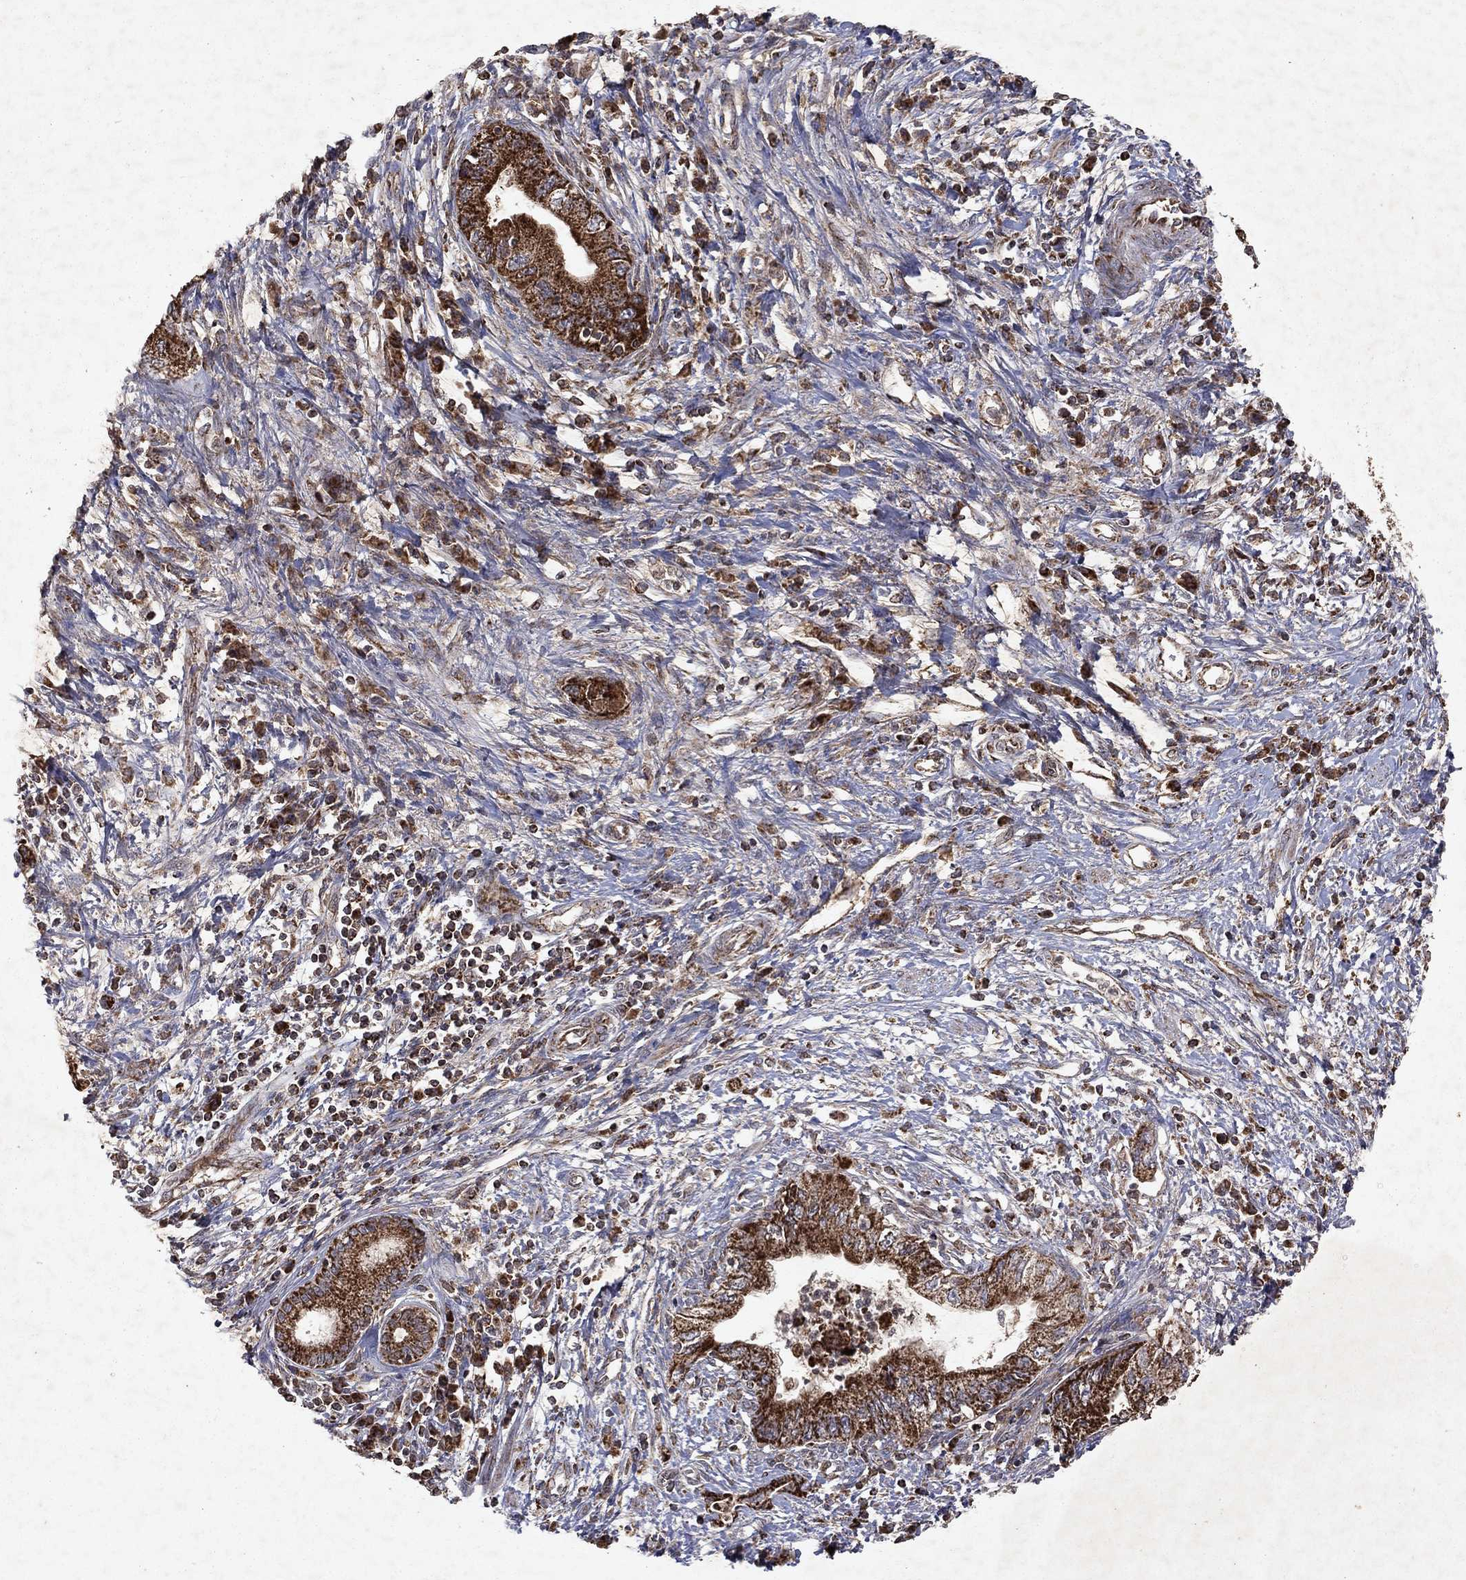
{"staining": {"intensity": "strong", "quantity": ">75%", "location": "cytoplasmic/membranous"}, "tissue": "pancreatic cancer", "cell_type": "Tumor cells", "image_type": "cancer", "snomed": [{"axis": "morphology", "description": "Adenocarcinoma, NOS"}, {"axis": "topography", "description": "Pancreas"}], "caption": "DAB immunohistochemical staining of adenocarcinoma (pancreatic) reveals strong cytoplasmic/membranous protein expression in approximately >75% of tumor cells.", "gene": "PYROXD2", "patient": {"sex": "female", "age": 73}}